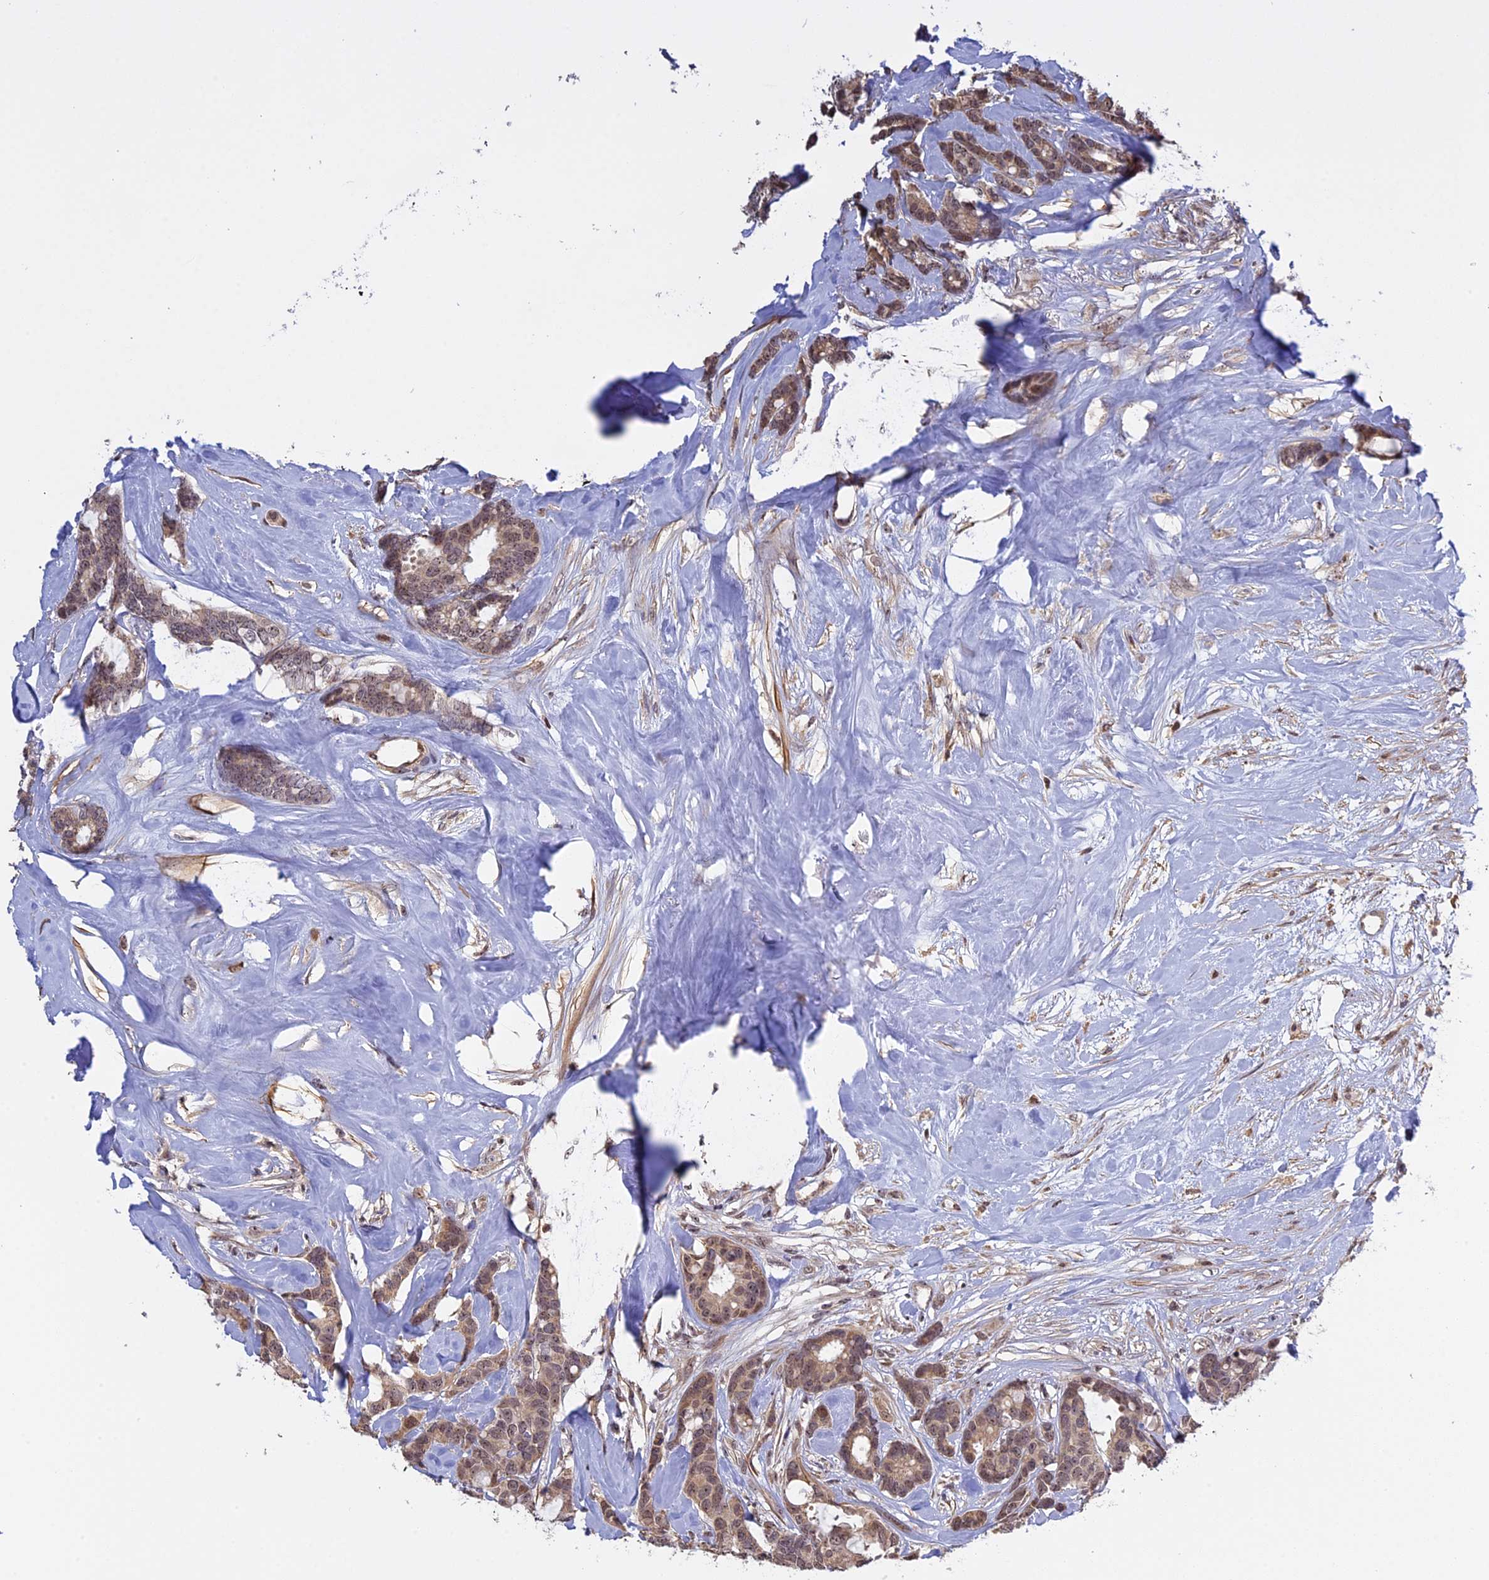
{"staining": {"intensity": "weak", "quantity": ">75%", "location": "cytoplasmic/membranous,nuclear"}, "tissue": "breast cancer", "cell_type": "Tumor cells", "image_type": "cancer", "snomed": [{"axis": "morphology", "description": "Duct carcinoma"}, {"axis": "topography", "description": "Breast"}], "caption": "A brown stain shows weak cytoplasmic/membranous and nuclear expression of a protein in breast intraductal carcinoma tumor cells.", "gene": "MGA", "patient": {"sex": "female", "age": 87}}